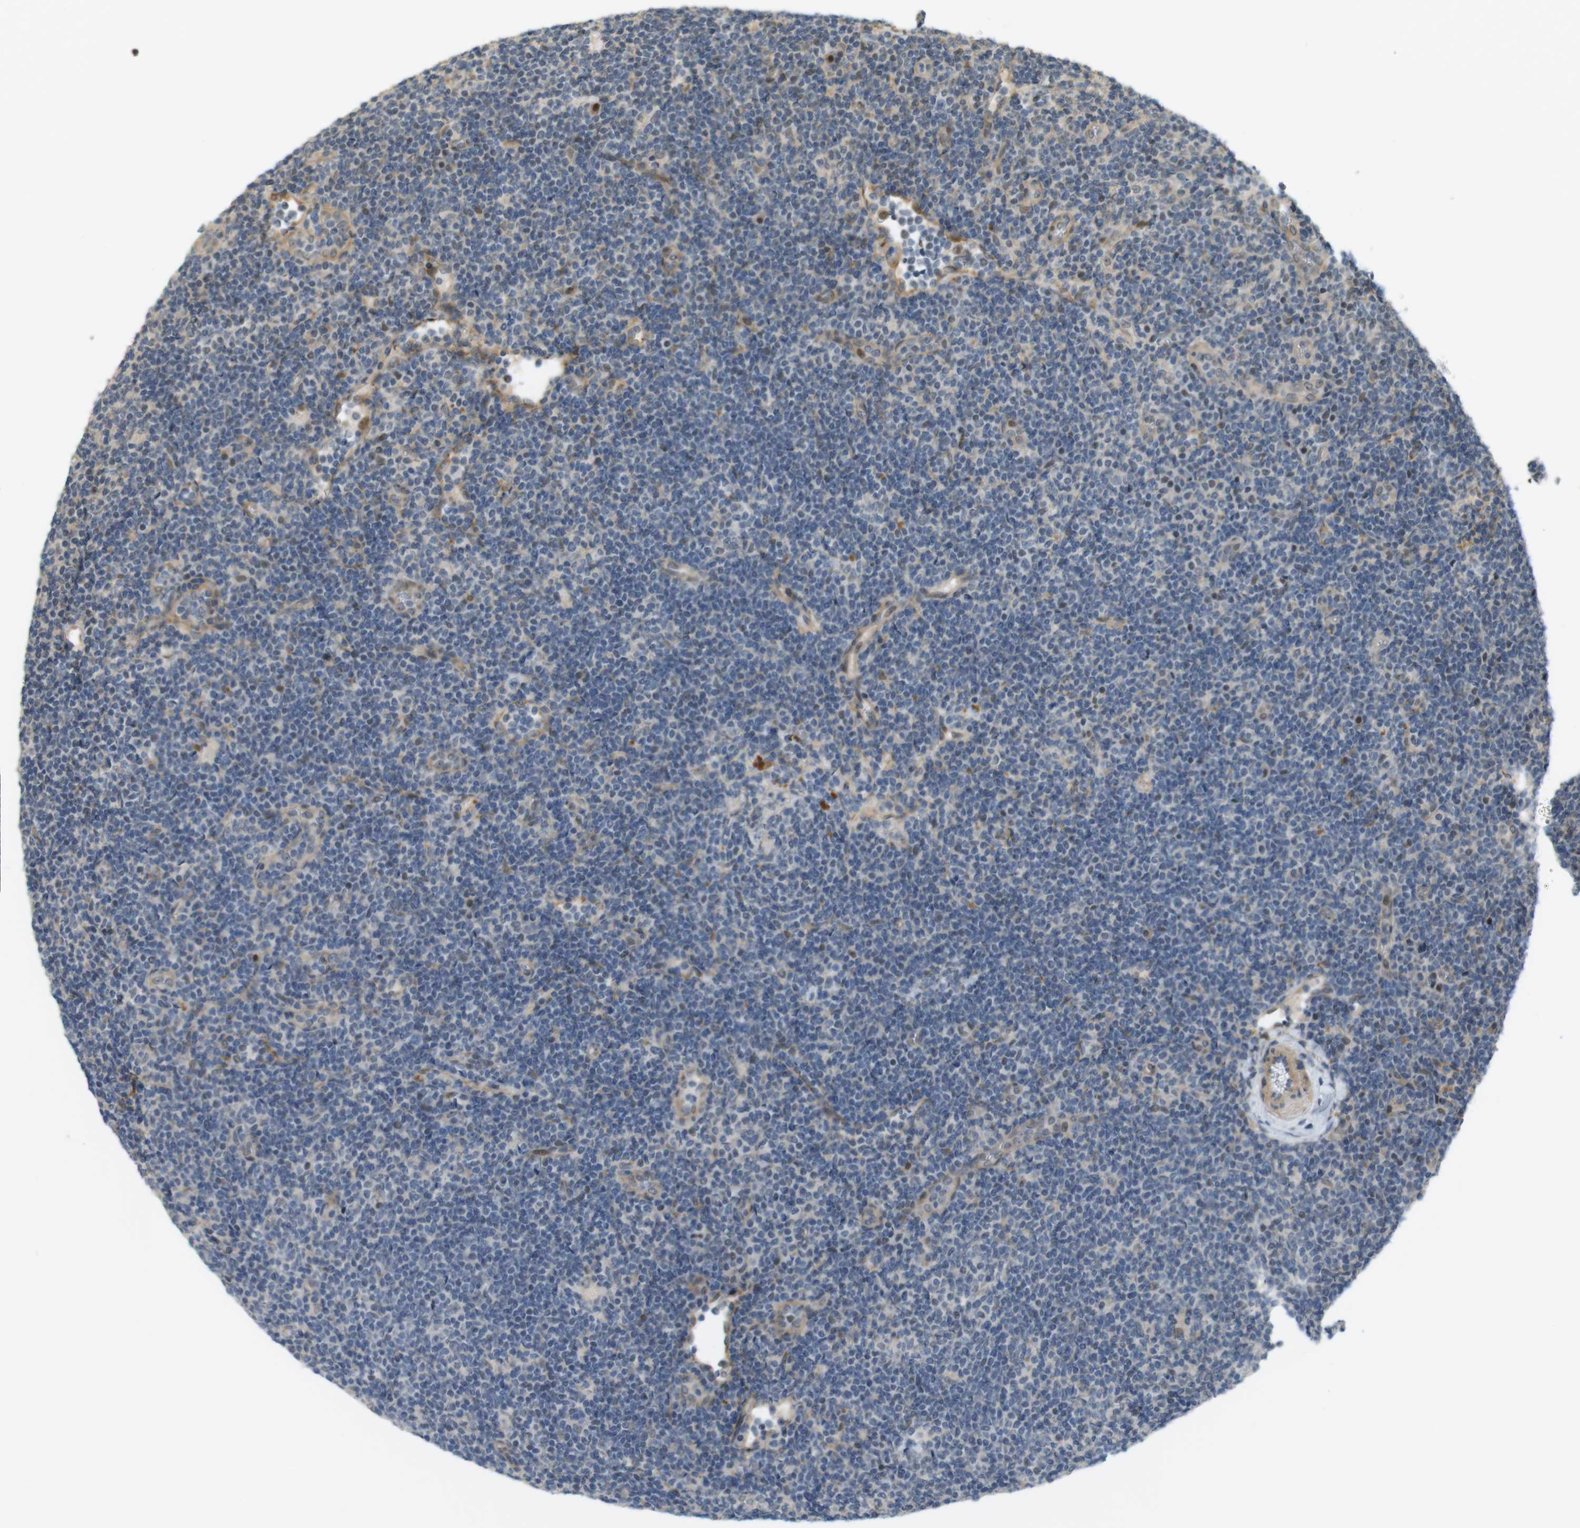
{"staining": {"intensity": "weak", "quantity": "25%-75%", "location": "cytoplasmic/membranous"}, "tissue": "lymphoma", "cell_type": "Tumor cells", "image_type": "cancer", "snomed": [{"axis": "morphology", "description": "Hodgkin's disease, NOS"}, {"axis": "topography", "description": "Lymph node"}], "caption": "This is a micrograph of IHC staining of Hodgkin's disease, which shows weak expression in the cytoplasmic/membranous of tumor cells.", "gene": "TSPAN9", "patient": {"sex": "female", "age": 57}}